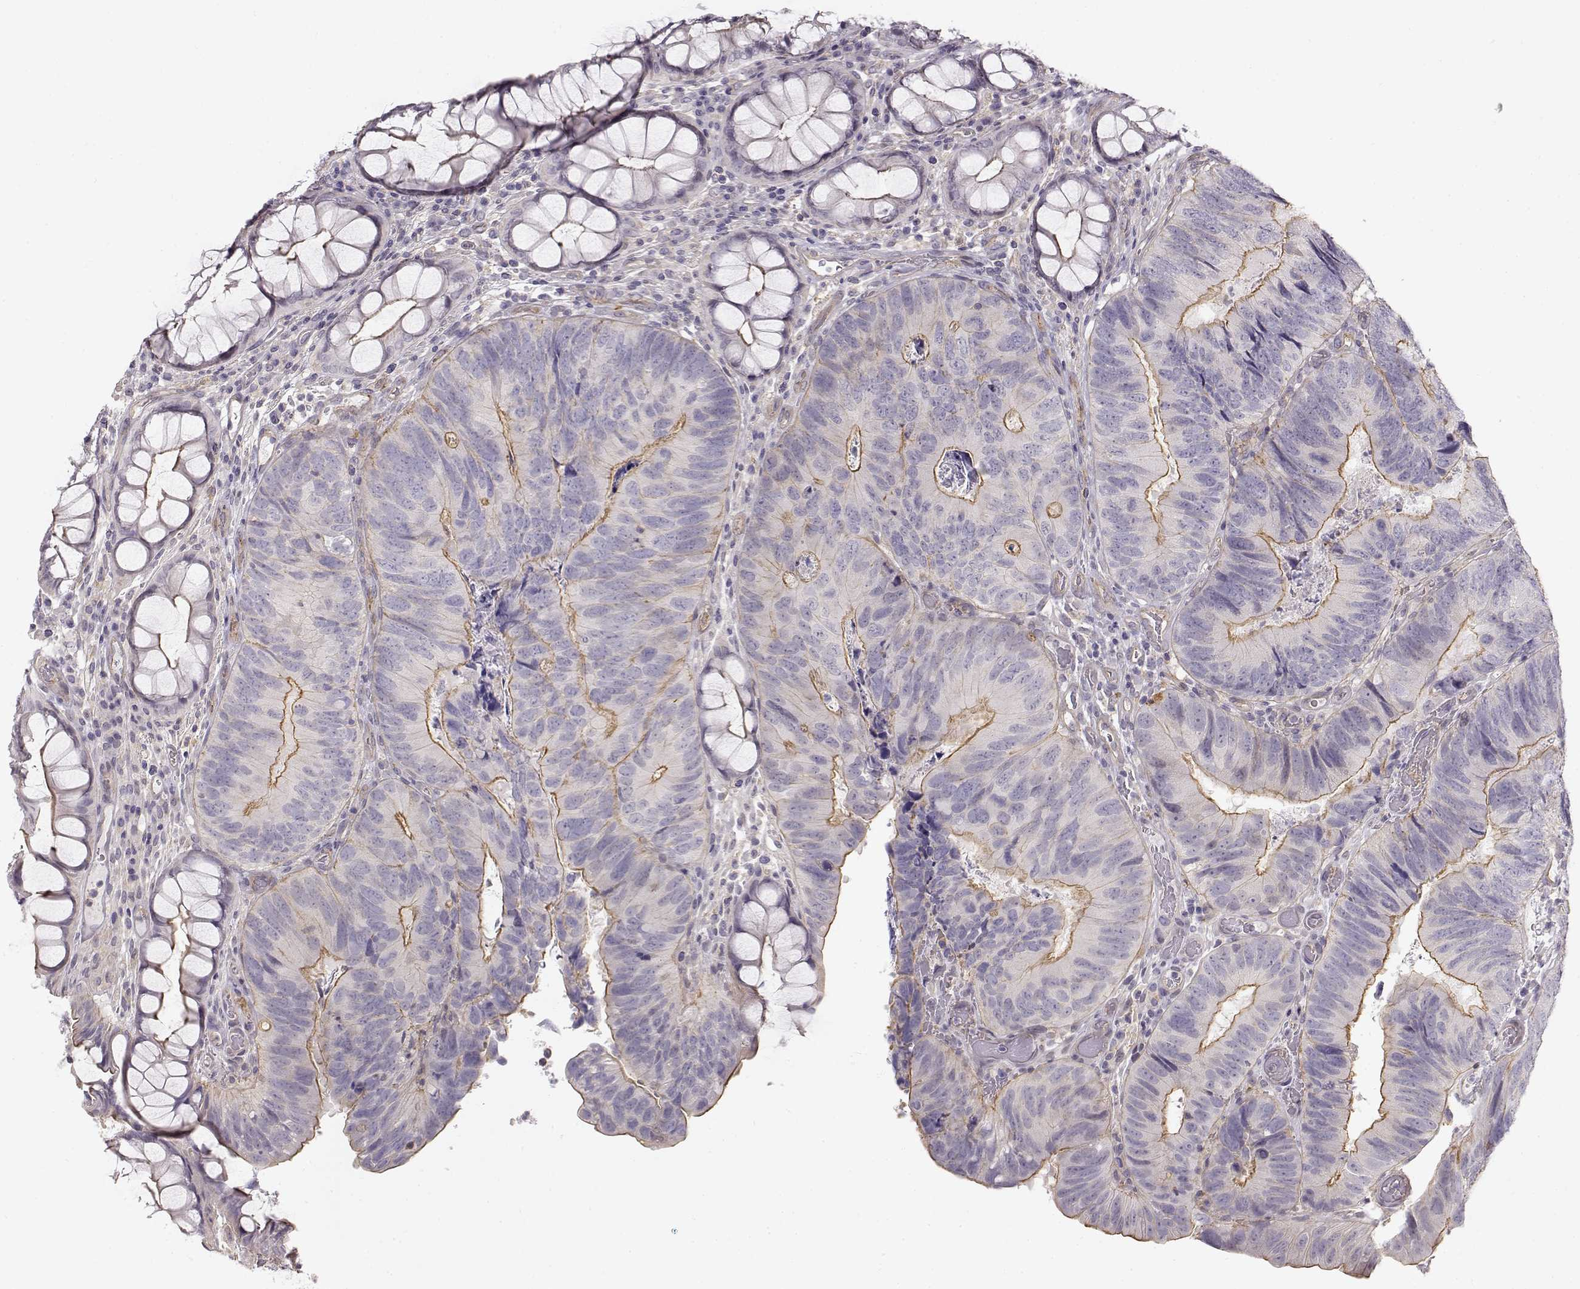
{"staining": {"intensity": "moderate", "quantity": "25%-75%", "location": "cytoplasmic/membranous"}, "tissue": "colorectal cancer", "cell_type": "Tumor cells", "image_type": "cancer", "snomed": [{"axis": "morphology", "description": "Adenocarcinoma, NOS"}, {"axis": "topography", "description": "Colon"}], "caption": "Brown immunohistochemical staining in adenocarcinoma (colorectal) exhibits moderate cytoplasmic/membranous expression in approximately 25%-75% of tumor cells.", "gene": "DAPL1", "patient": {"sex": "female", "age": 67}}